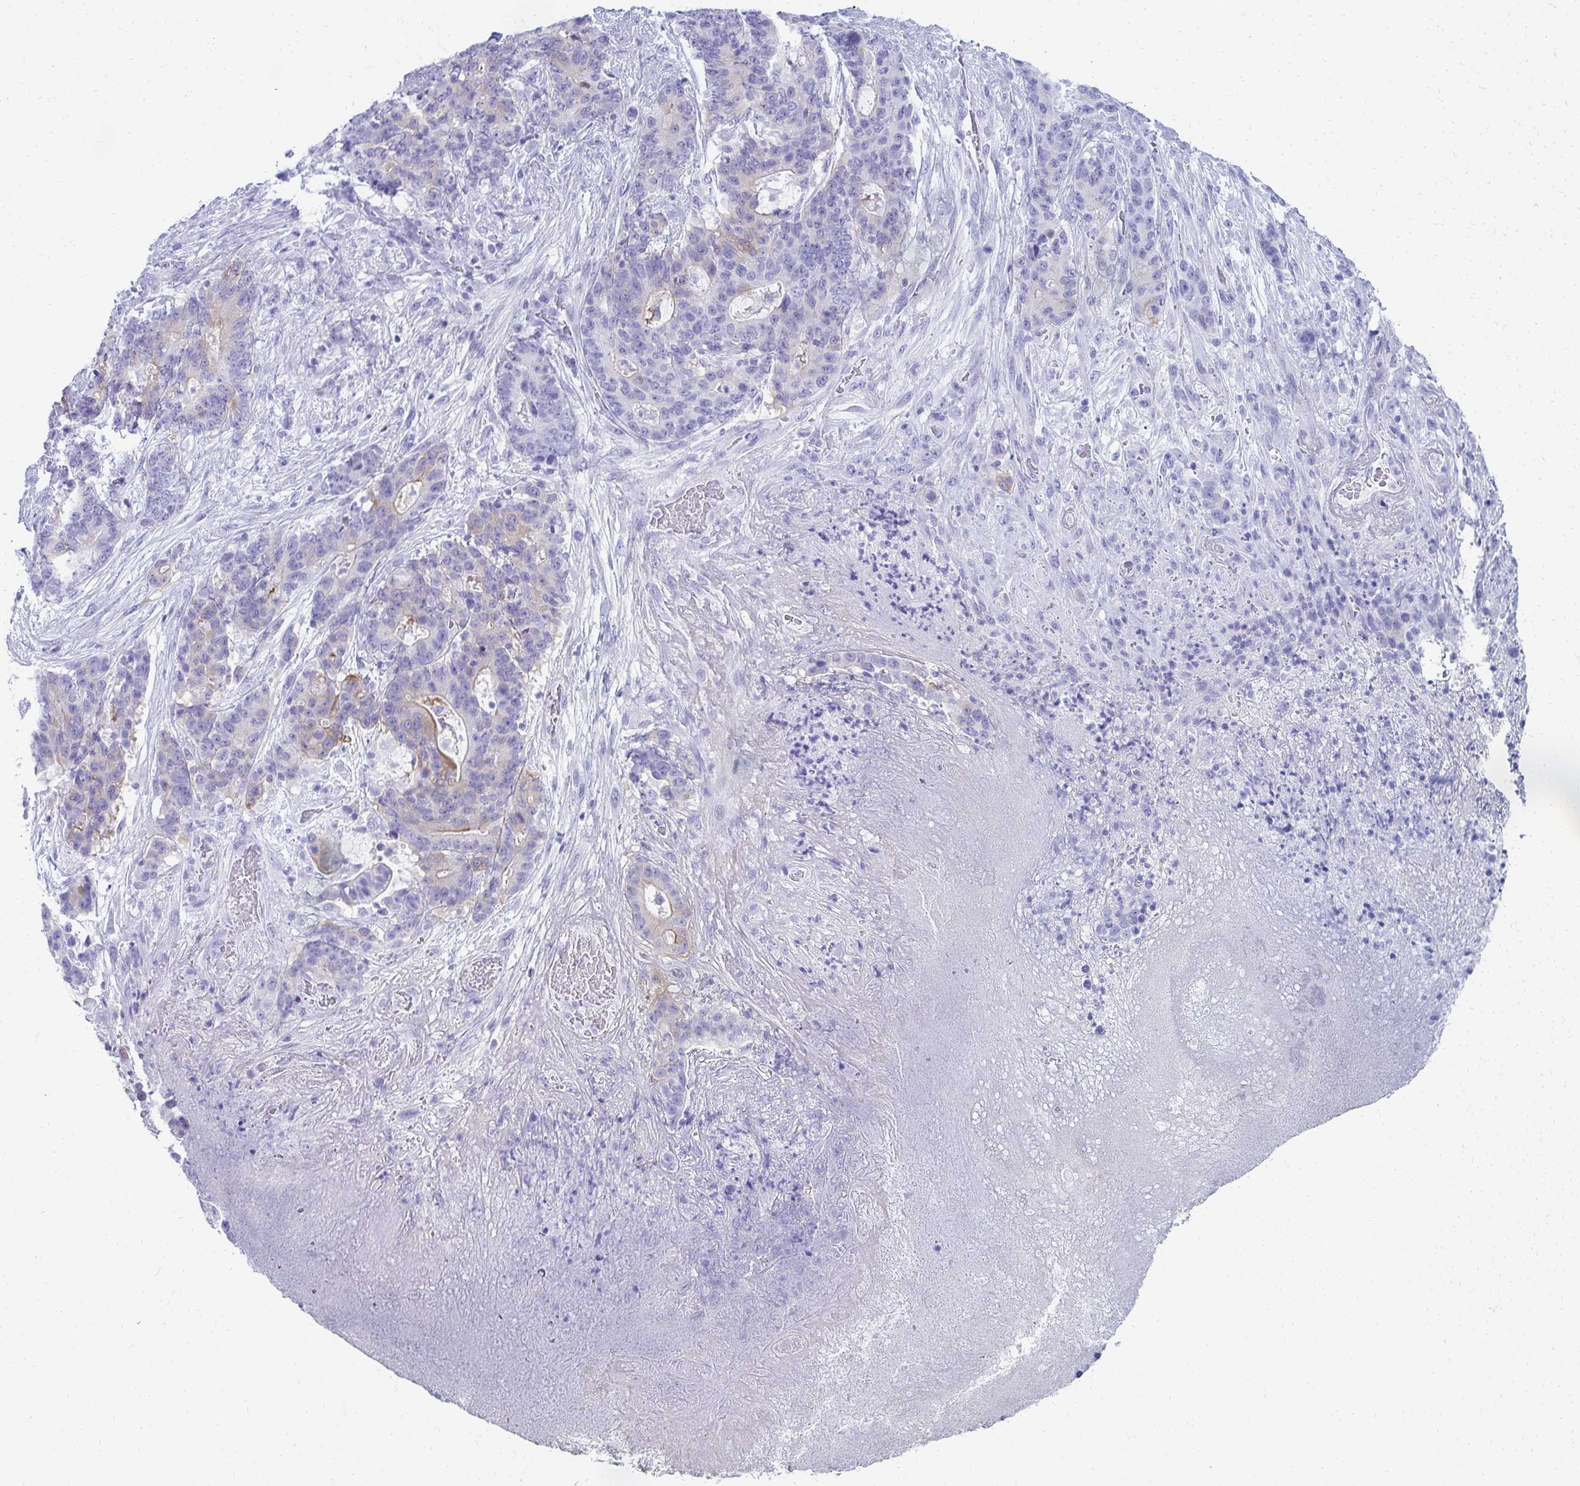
{"staining": {"intensity": "weak", "quantity": "<25%", "location": "cytoplasmic/membranous"}, "tissue": "stomach cancer", "cell_type": "Tumor cells", "image_type": "cancer", "snomed": [{"axis": "morphology", "description": "Normal tissue, NOS"}, {"axis": "morphology", "description": "Adenocarcinoma, NOS"}, {"axis": "topography", "description": "Stomach"}], "caption": "This is an IHC photomicrograph of human adenocarcinoma (stomach). There is no staining in tumor cells.", "gene": "SEC14L3", "patient": {"sex": "female", "age": 64}}